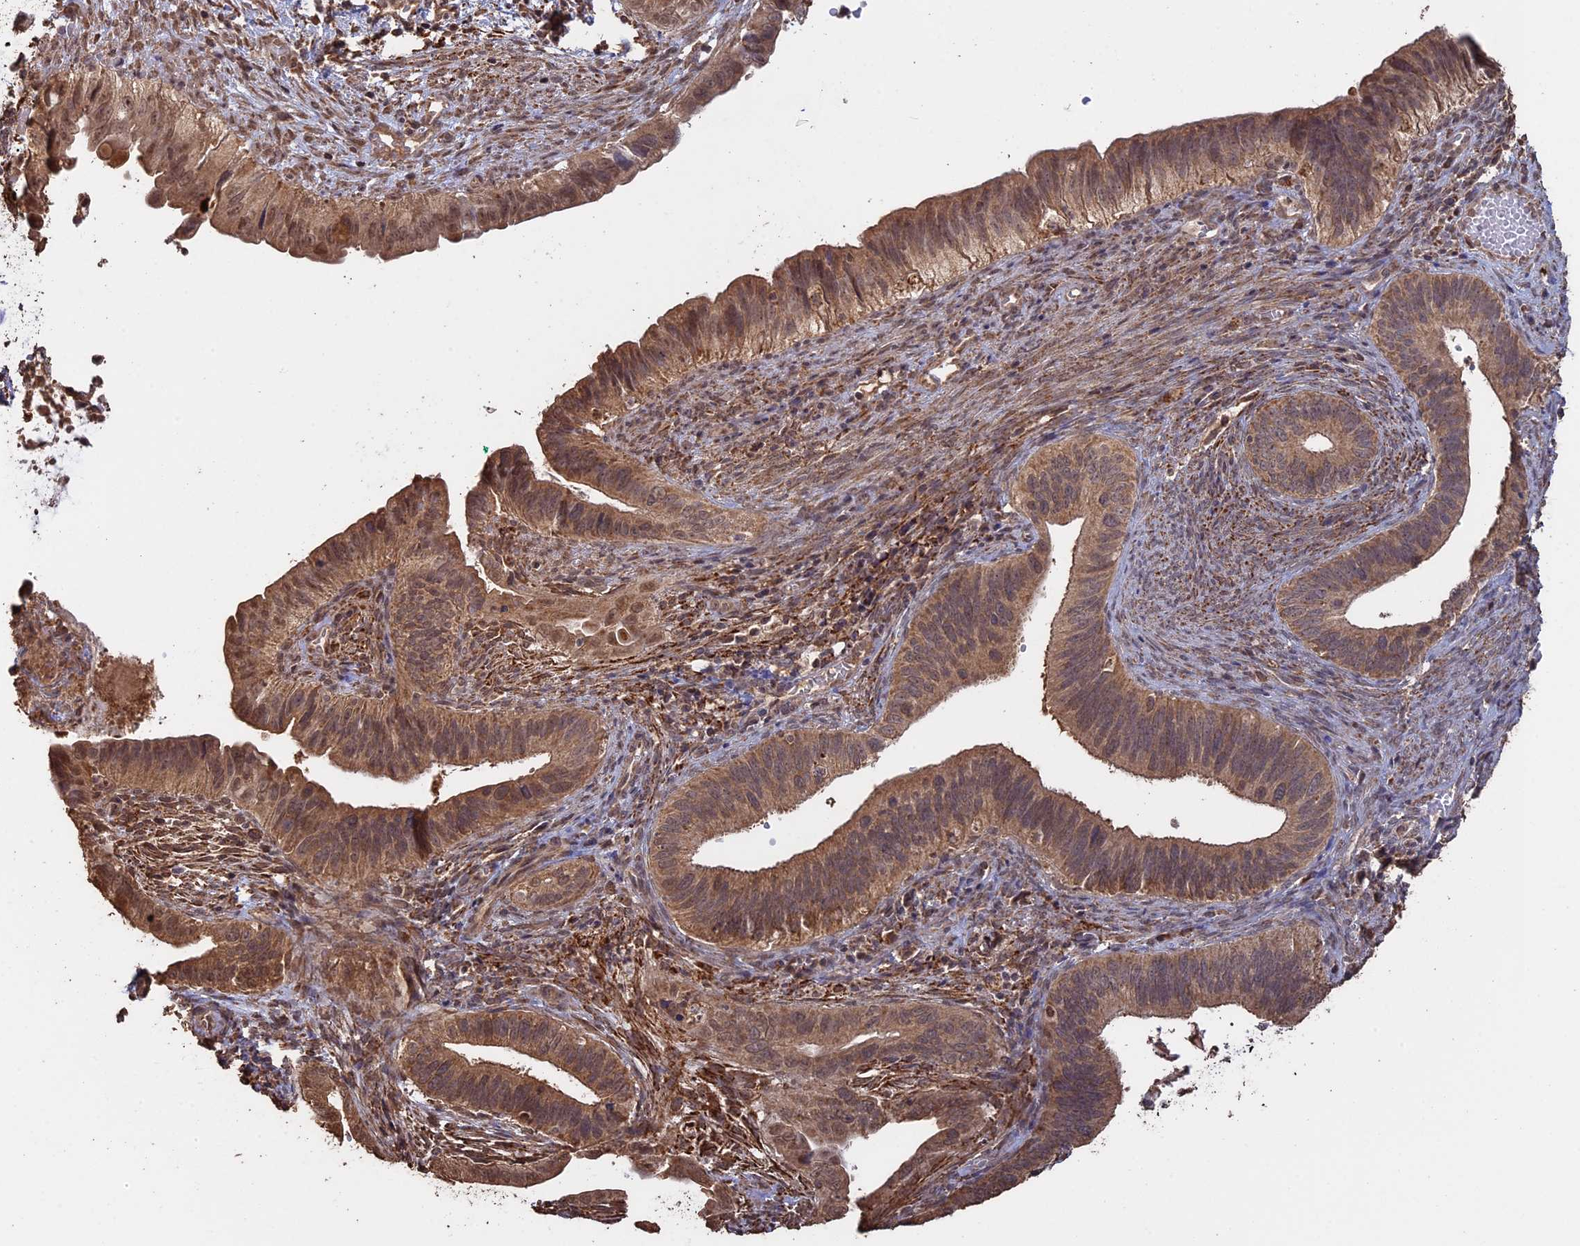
{"staining": {"intensity": "moderate", "quantity": ">75%", "location": "cytoplasmic/membranous,nuclear"}, "tissue": "cervical cancer", "cell_type": "Tumor cells", "image_type": "cancer", "snomed": [{"axis": "morphology", "description": "Adenocarcinoma, NOS"}, {"axis": "topography", "description": "Cervix"}], "caption": "Protein positivity by immunohistochemistry reveals moderate cytoplasmic/membranous and nuclear staining in about >75% of tumor cells in adenocarcinoma (cervical).", "gene": "FAM210B", "patient": {"sex": "female", "age": 42}}